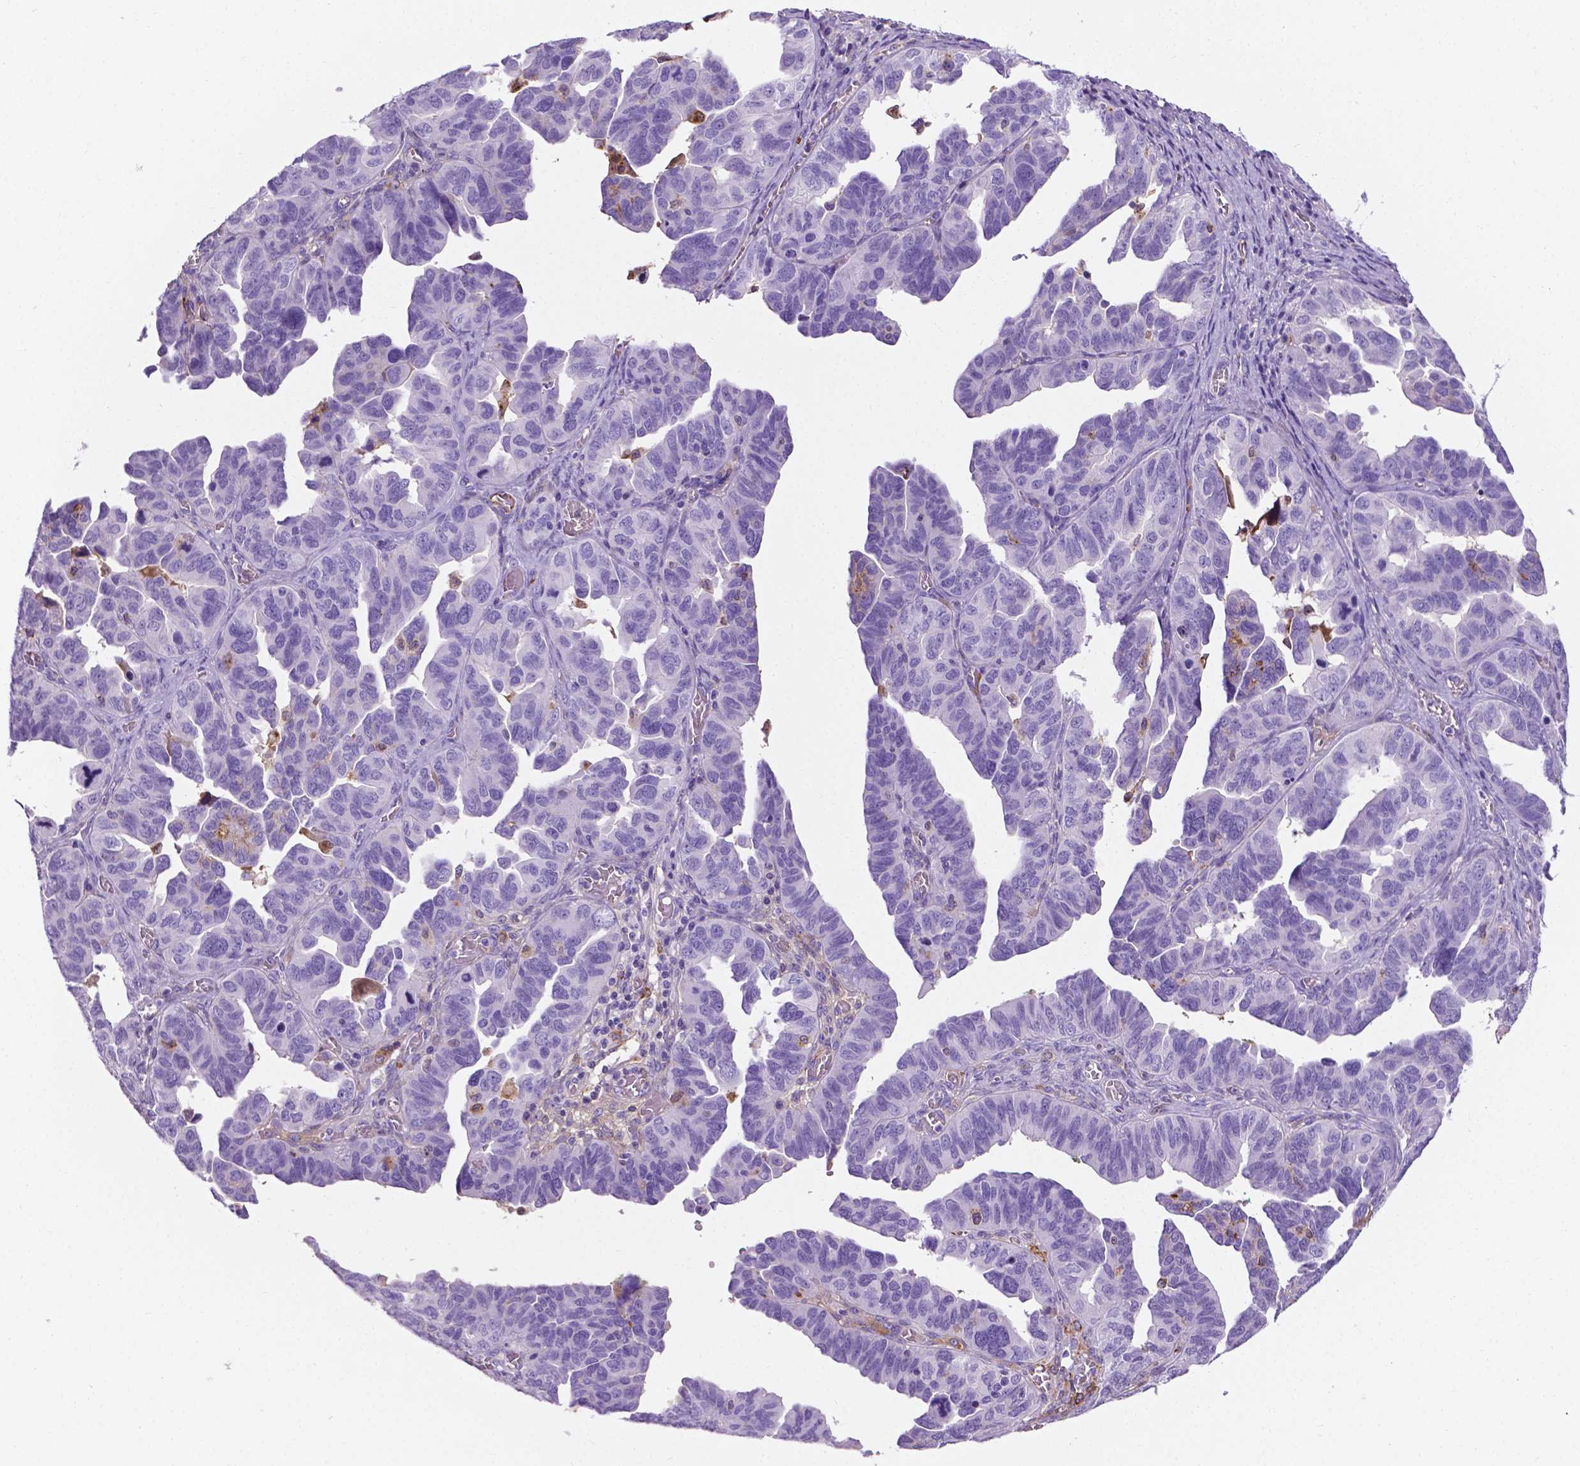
{"staining": {"intensity": "negative", "quantity": "none", "location": "none"}, "tissue": "ovarian cancer", "cell_type": "Tumor cells", "image_type": "cancer", "snomed": [{"axis": "morphology", "description": "Cystadenocarcinoma, serous, NOS"}, {"axis": "topography", "description": "Ovary"}], "caption": "This is an IHC histopathology image of human ovarian cancer (serous cystadenocarcinoma). There is no expression in tumor cells.", "gene": "APOE", "patient": {"sex": "female", "age": 64}}